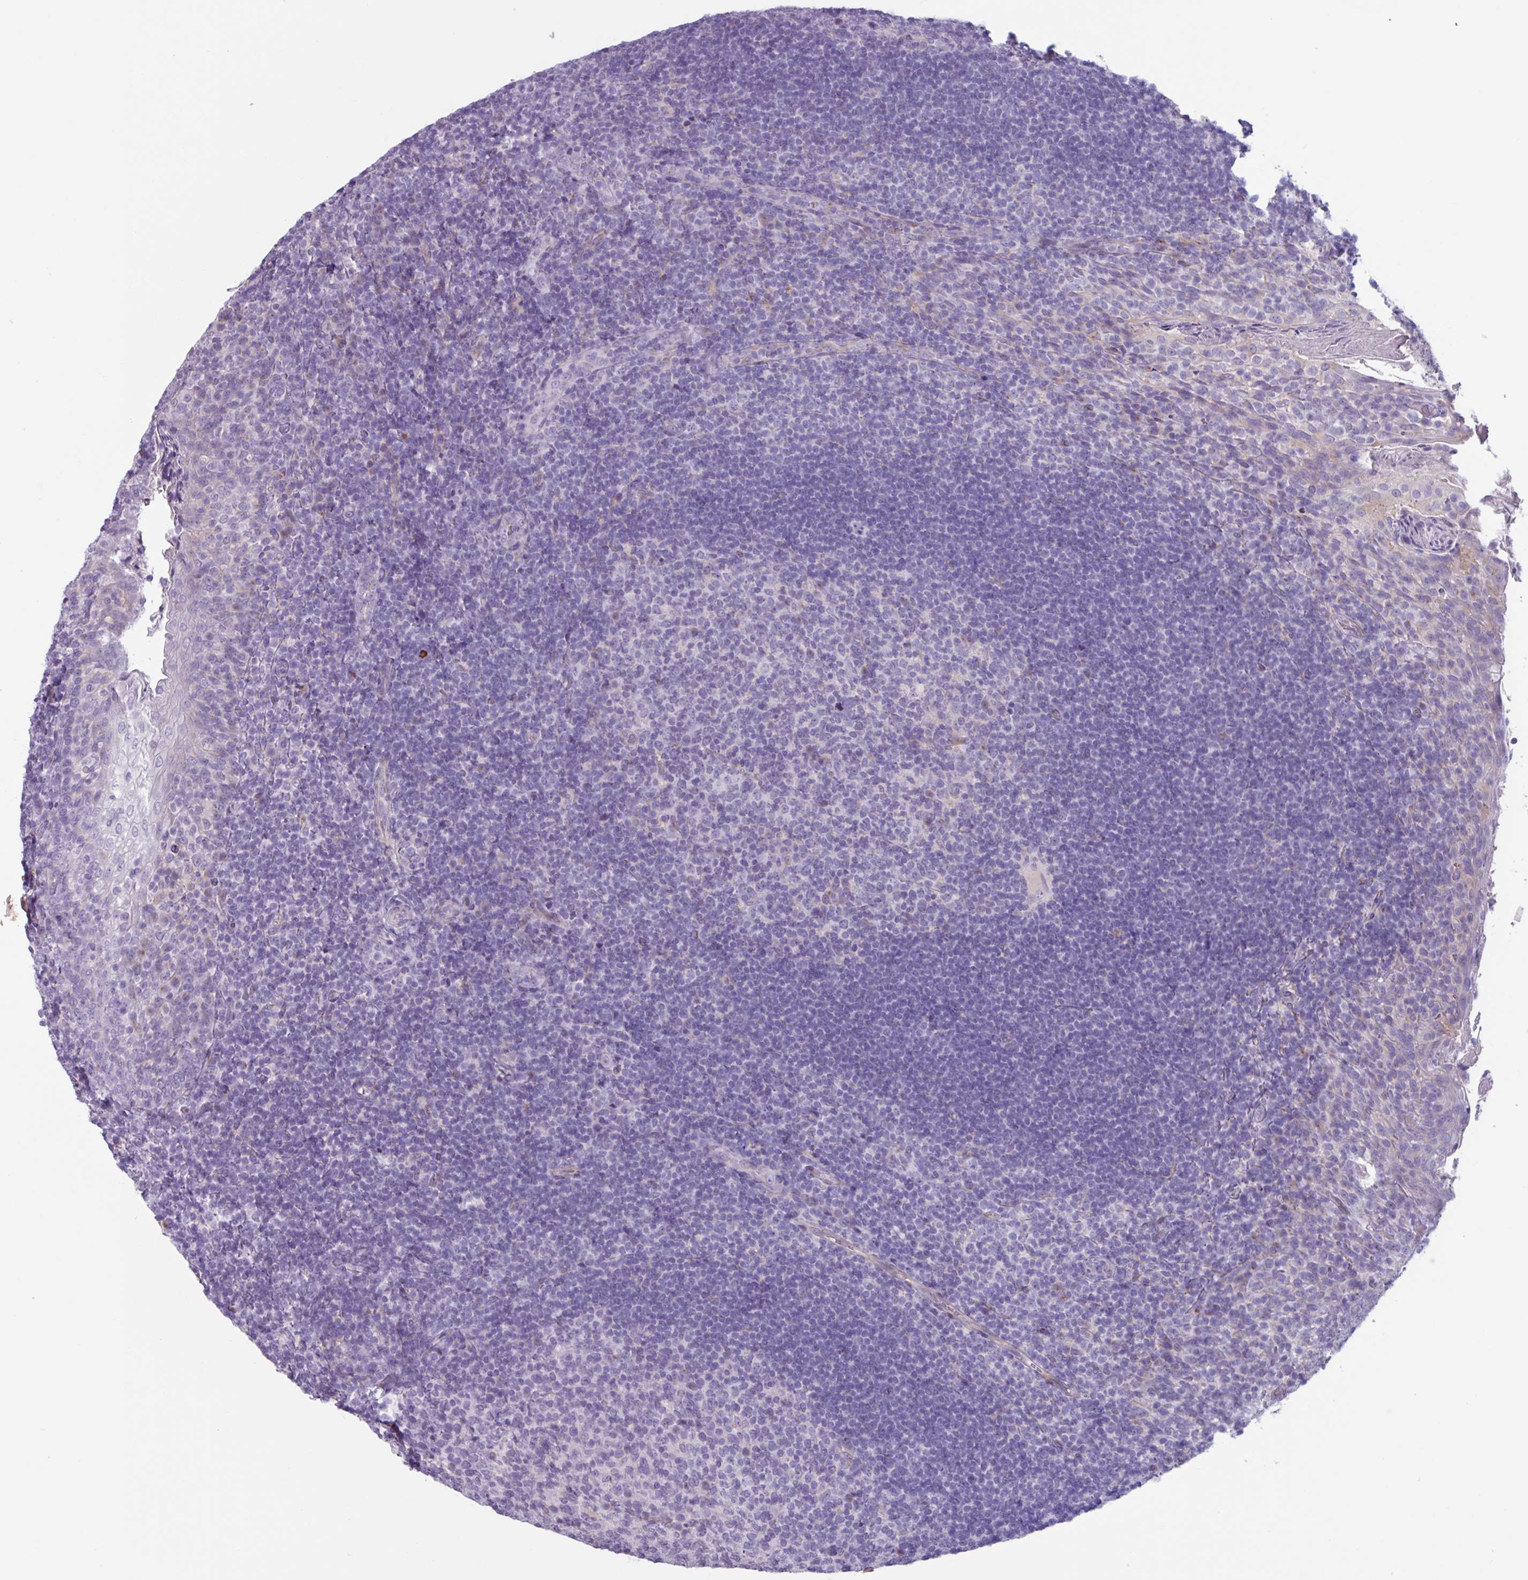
{"staining": {"intensity": "negative", "quantity": "none", "location": "none"}, "tissue": "tonsil", "cell_type": "Germinal center cells", "image_type": "normal", "snomed": [{"axis": "morphology", "description": "Normal tissue, NOS"}, {"axis": "topography", "description": "Tonsil"}], "caption": "Germinal center cells show no significant protein staining in normal tonsil. (DAB IHC with hematoxylin counter stain).", "gene": "ADGRE1", "patient": {"sex": "female", "age": 10}}